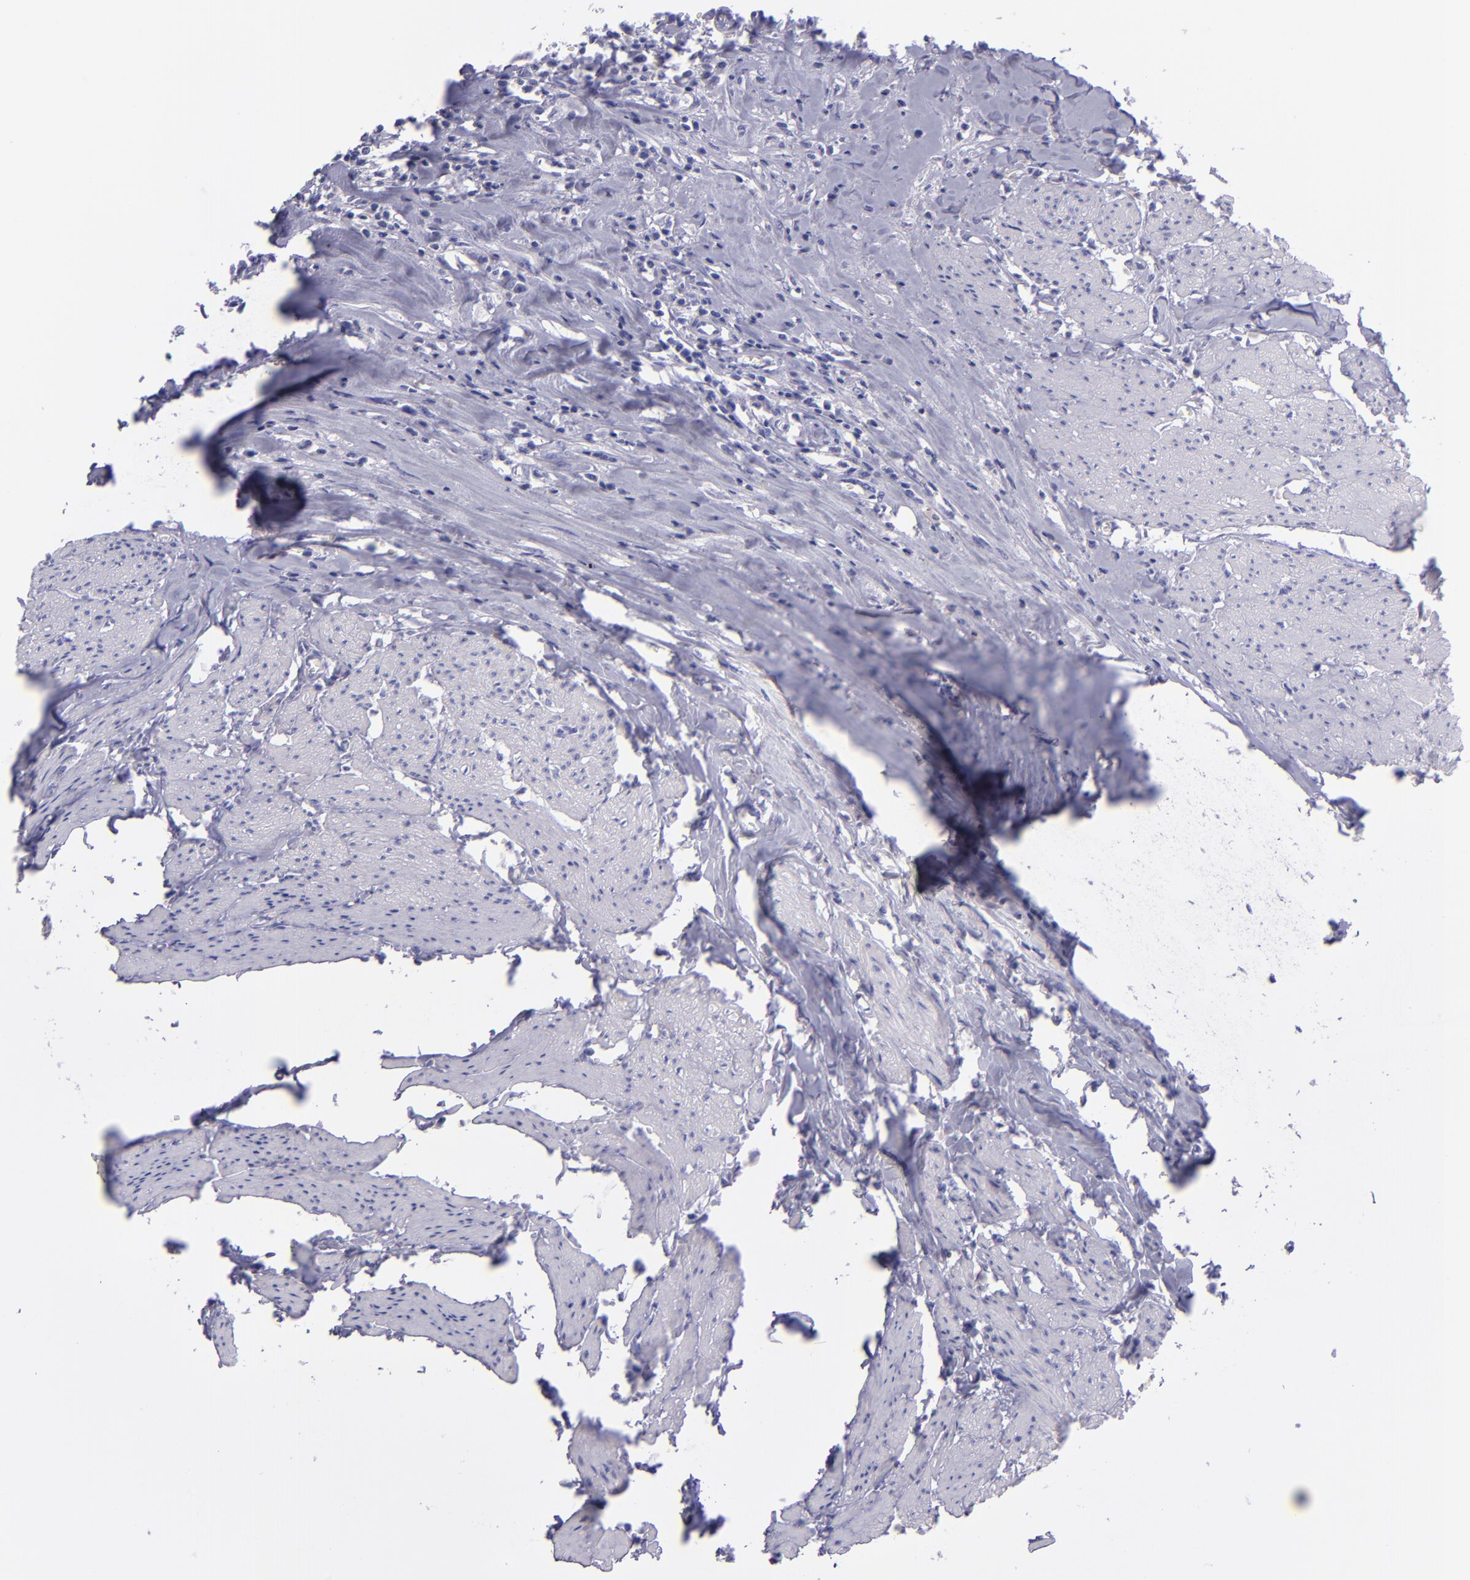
{"staining": {"intensity": "negative", "quantity": "none", "location": "none"}, "tissue": "urothelial cancer", "cell_type": "Tumor cells", "image_type": "cancer", "snomed": [{"axis": "morphology", "description": "Urothelial carcinoma, High grade"}, {"axis": "topography", "description": "Urinary bladder"}], "caption": "Immunohistochemistry histopathology image of urothelial cancer stained for a protein (brown), which shows no expression in tumor cells.", "gene": "TNNT3", "patient": {"sex": "male", "age": 54}}